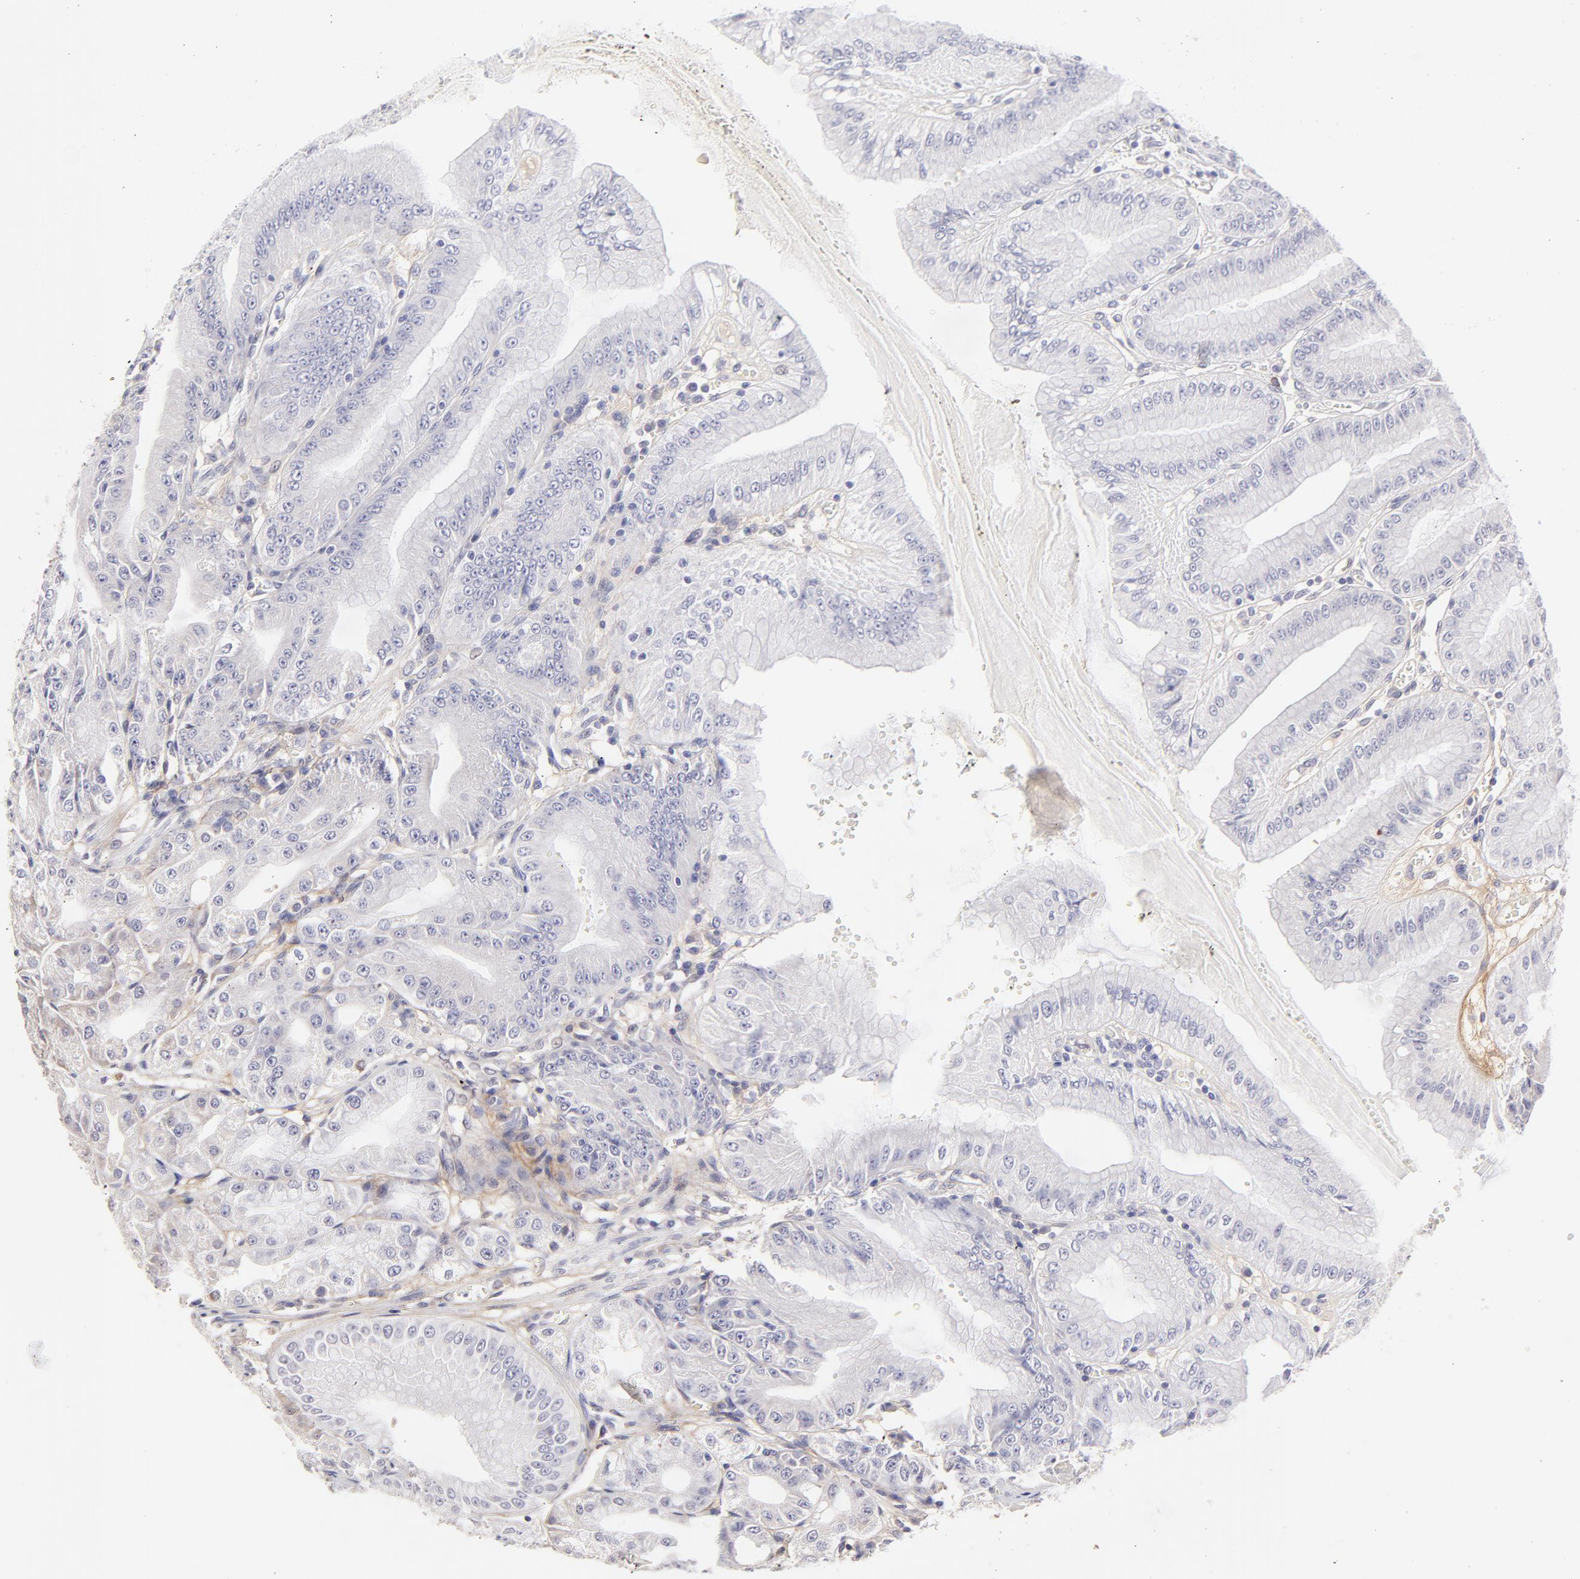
{"staining": {"intensity": "negative", "quantity": "none", "location": "none"}, "tissue": "stomach", "cell_type": "Glandular cells", "image_type": "normal", "snomed": [{"axis": "morphology", "description": "Normal tissue, NOS"}, {"axis": "topography", "description": "Stomach, lower"}], "caption": "This is an immunohistochemistry (IHC) image of unremarkable stomach. There is no expression in glandular cells.", "gene": "BTG2", "patient": {"sex": "male", "age": 71}}